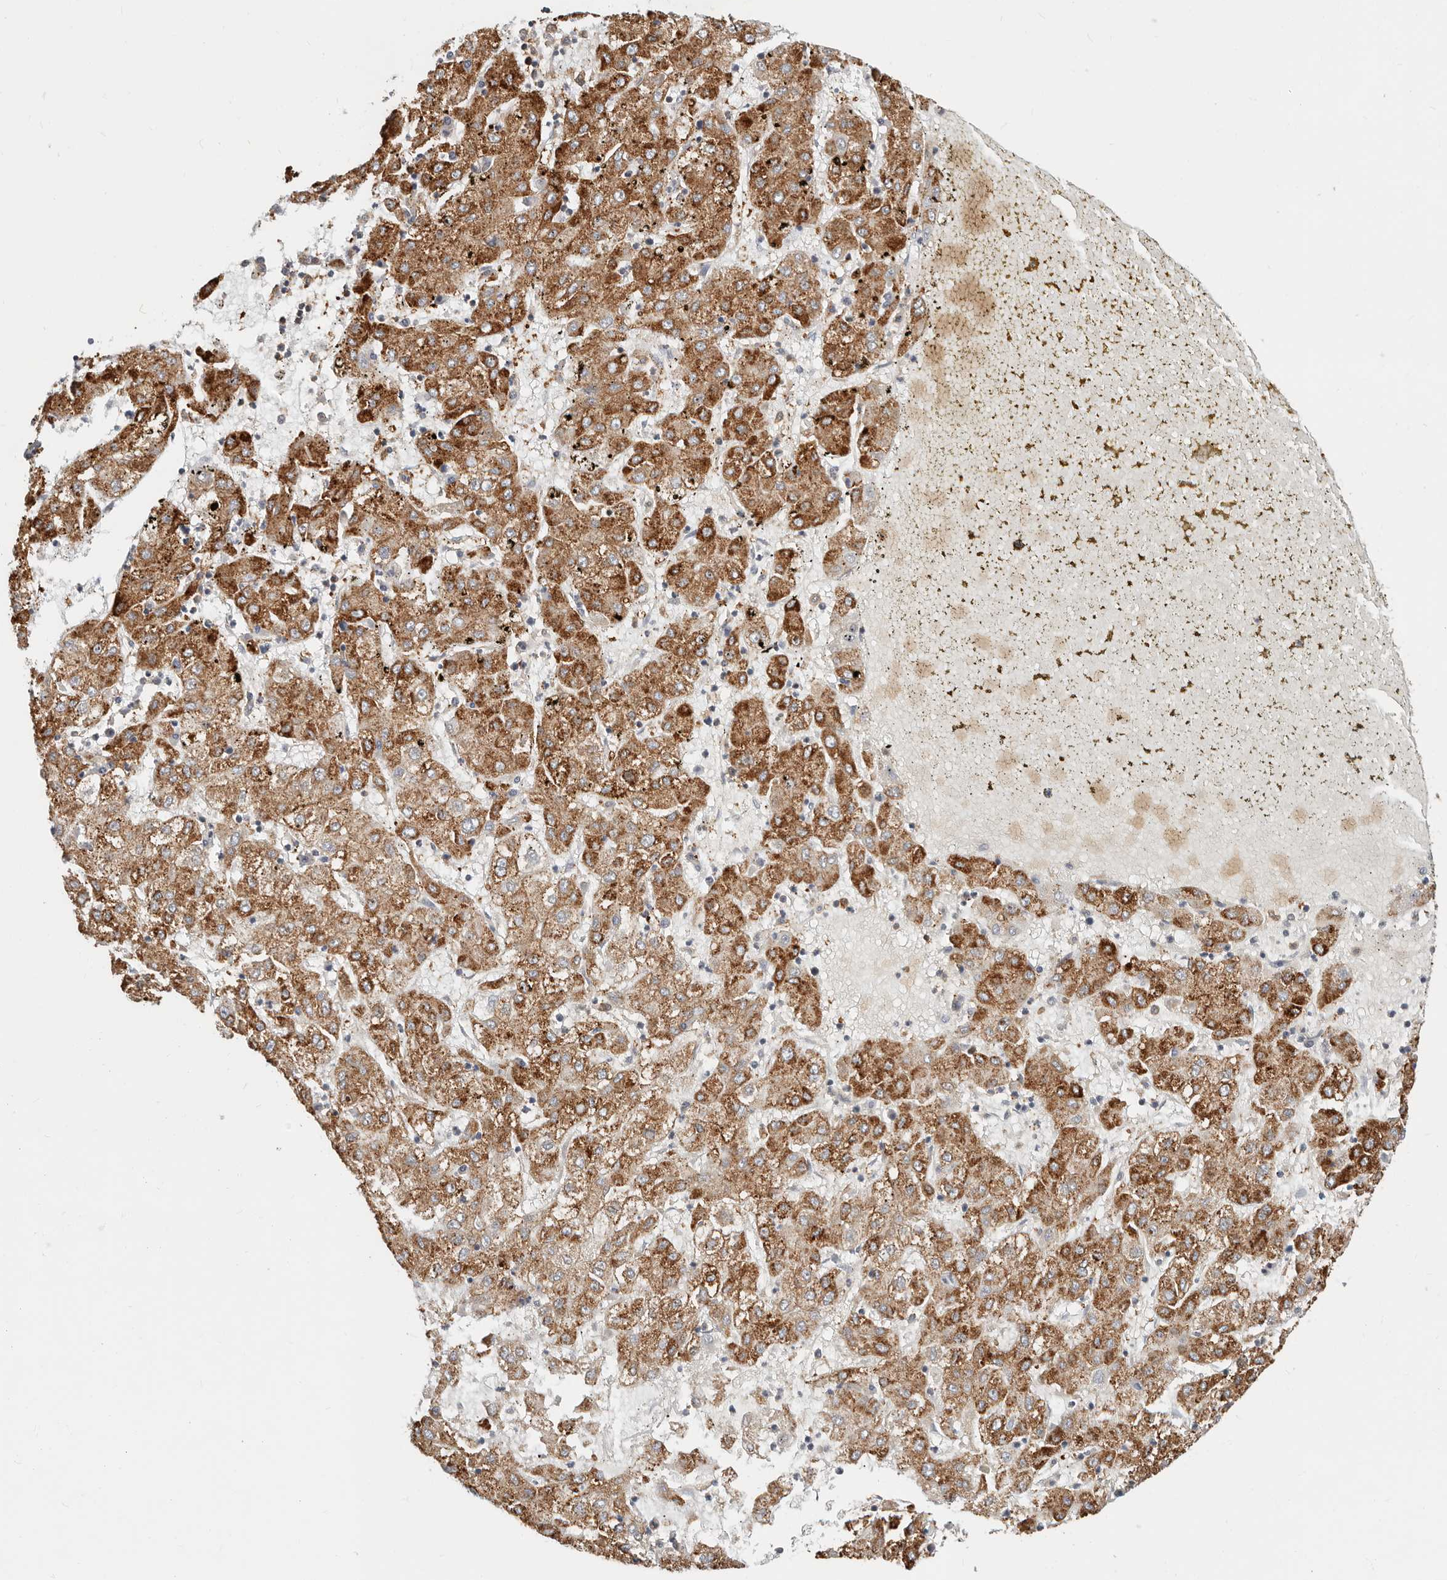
{"staining": {"intensity": "strong", "quantity": ">75%", "location": "cytoplasmic/membranous"}, "tissue": "liver cancer", "cell_type": "Tumor cells", "image_type": "cancer", "snomed": [{"axis": "morphology", "description": "Carcinoma, Hepatocellular, NOS"}, {"axis": "topography", "description": "Liver"}], "caption": "Immunohistochemical staining of liver cancer (hepatocellular carcinoma) shows high levels of strong cytoplasmic/membranous staining in approximately >75% of tumor cells.", "gene": "TMEM63B", "patient": {"sex": "male", "age": 72}}